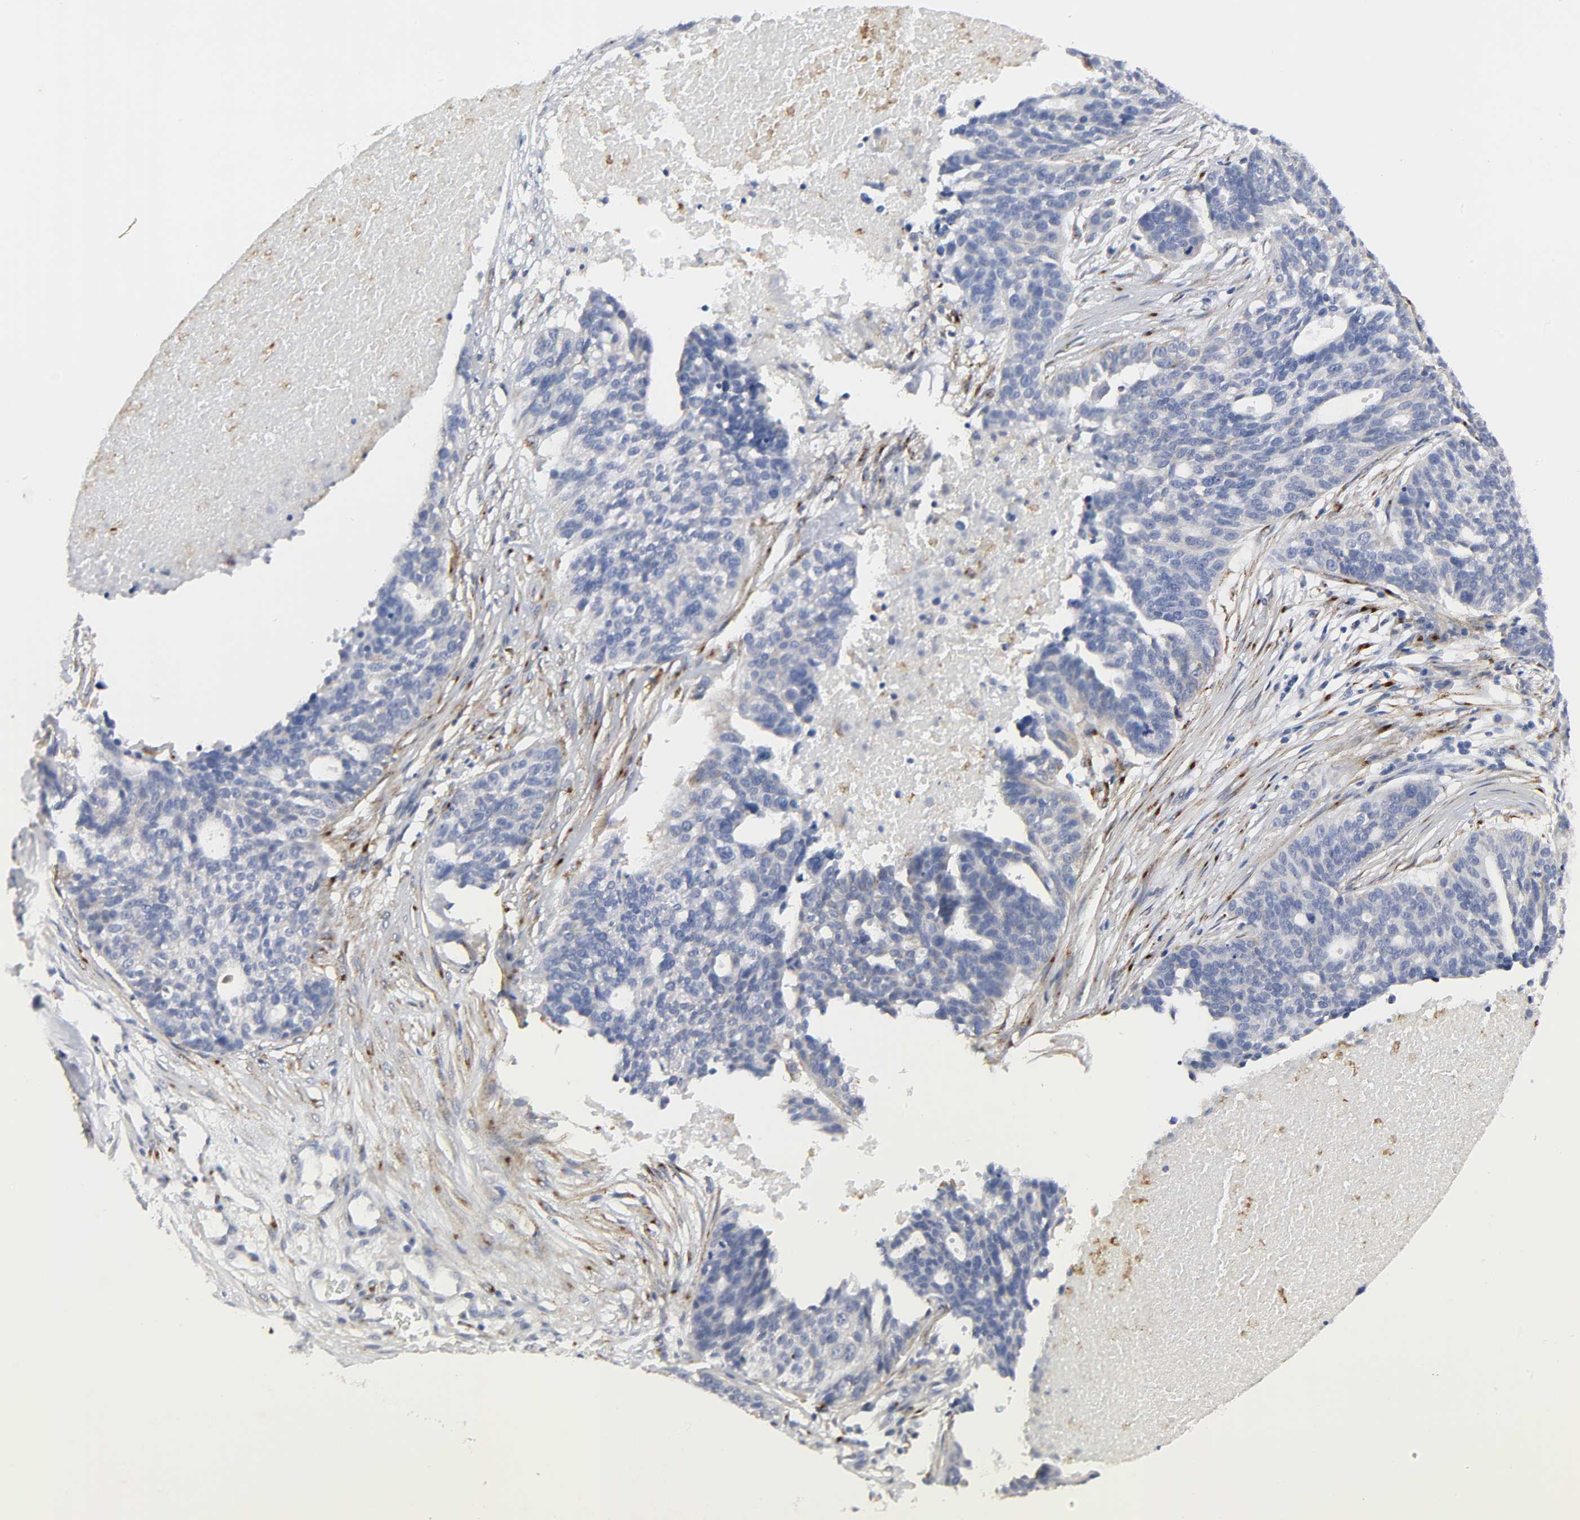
{"staining": {"intensity": "negative", "quantity": "none", "location": "none"}, "tissue": "ovarian cancer", "cell_type": "Tumor cells", "image_type": "cancer", "snomed": [{"axis": "morphology", "description": "Cystadenocarcinoma, serous, NOS"}, {"axis": "topography", "description": "Ovary"}], "caption": "High magnification brightfield microscopy of ovarian cancer (serous cystadenocarcinoma) stained with DAB (3,3'-diaminobenzidine) (brown) and counterstained with hematoxylin (blue): tumor cells show no significant staining.", "gene": "LRP1", "patient": {"sex": "female", "age": 59}}